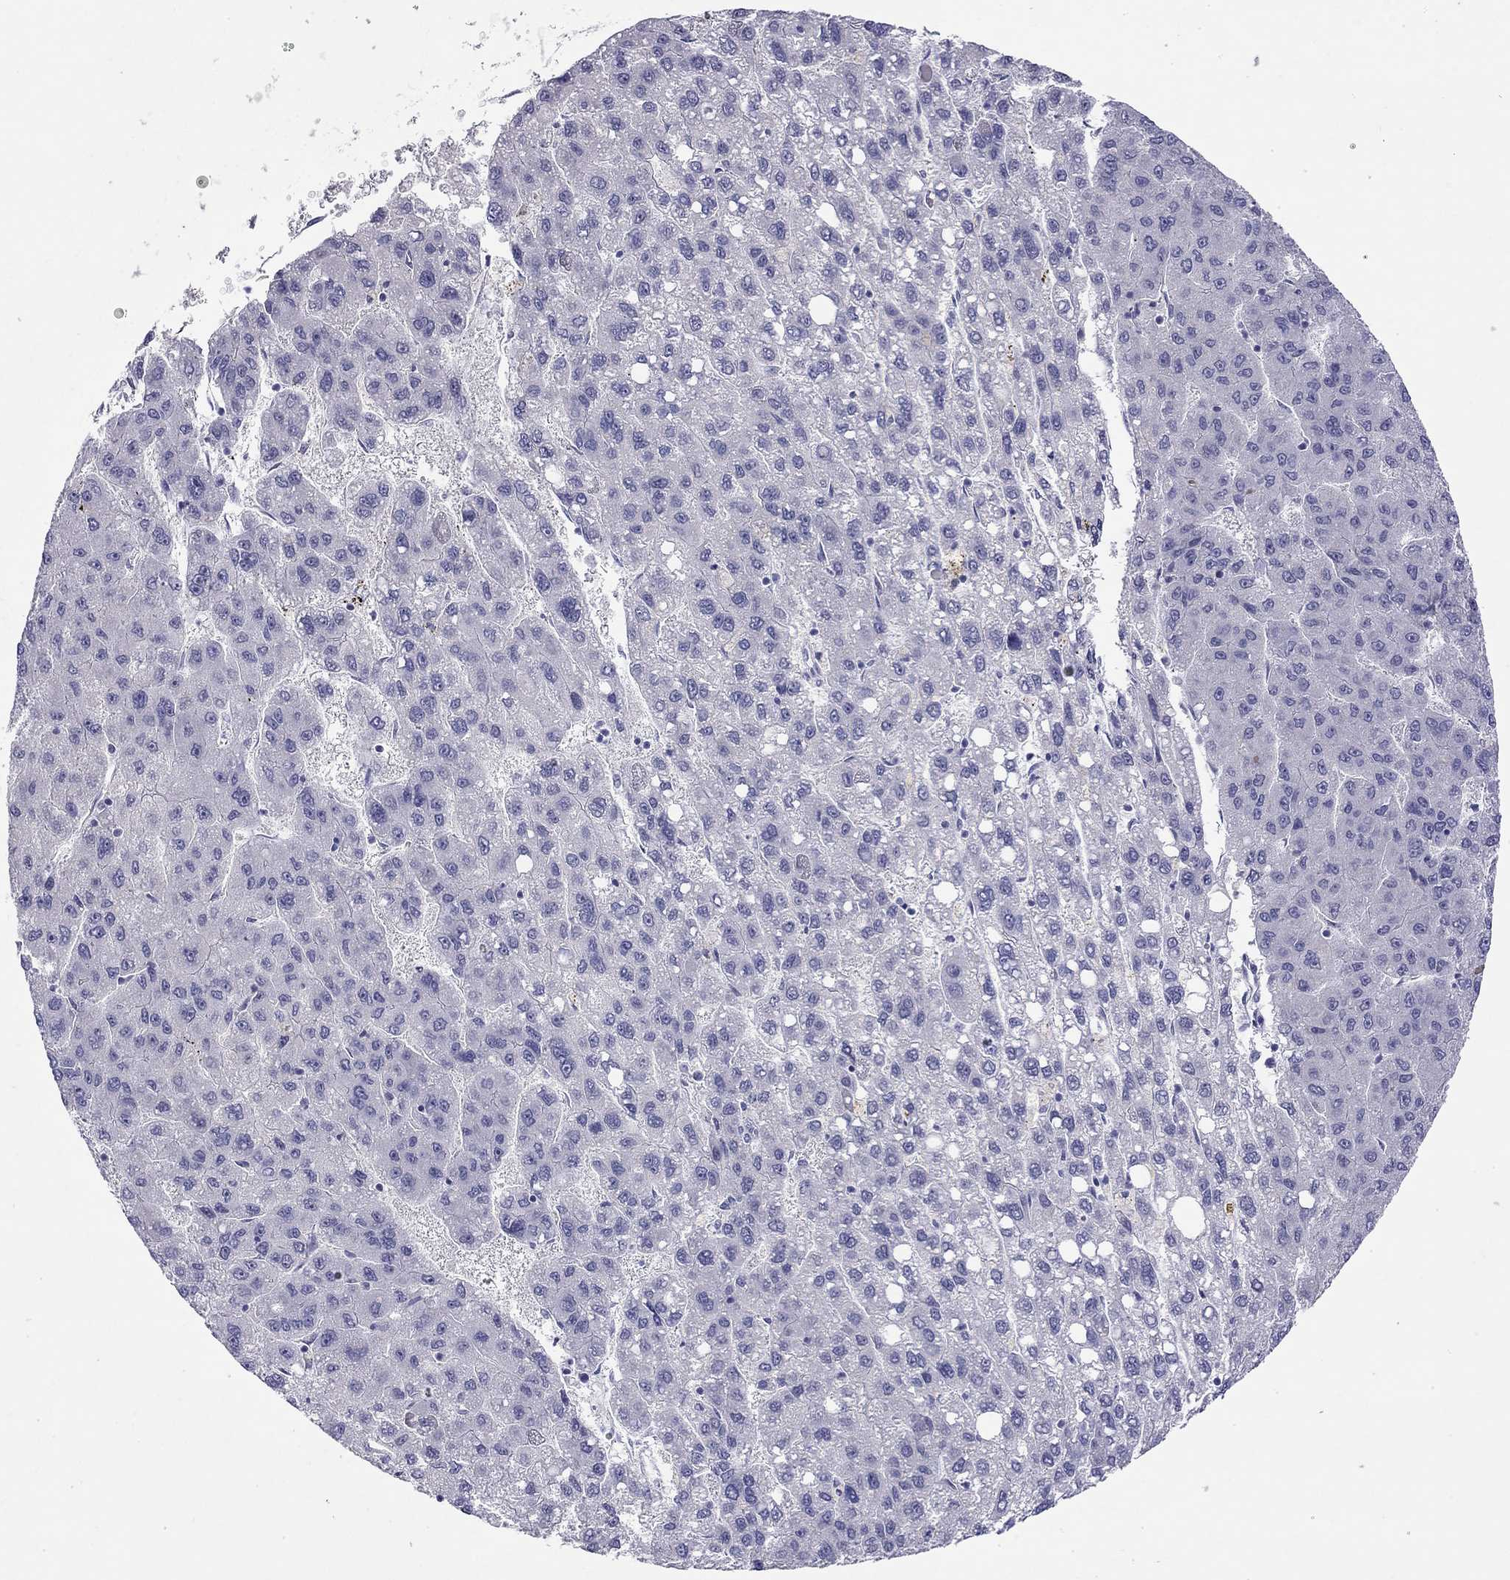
{"staining": {"intensity": "negative", "quantity": "none", "location": "none"}, "tissue": "liver cancer", "cell_type": "Tumor cells", "image_type": "cancer", "snomed": [{"axis": "morphology", "description": "Carcinoma, Hepatocellular, NOS"}, {"axis": "topography", "description": "Liver"}], "caption": "Tumor cells show no significant positivity in hepatocellular carcinoma (liver).", "gene": "RTL1", "patient": {"sex": "female", "age": 82}}